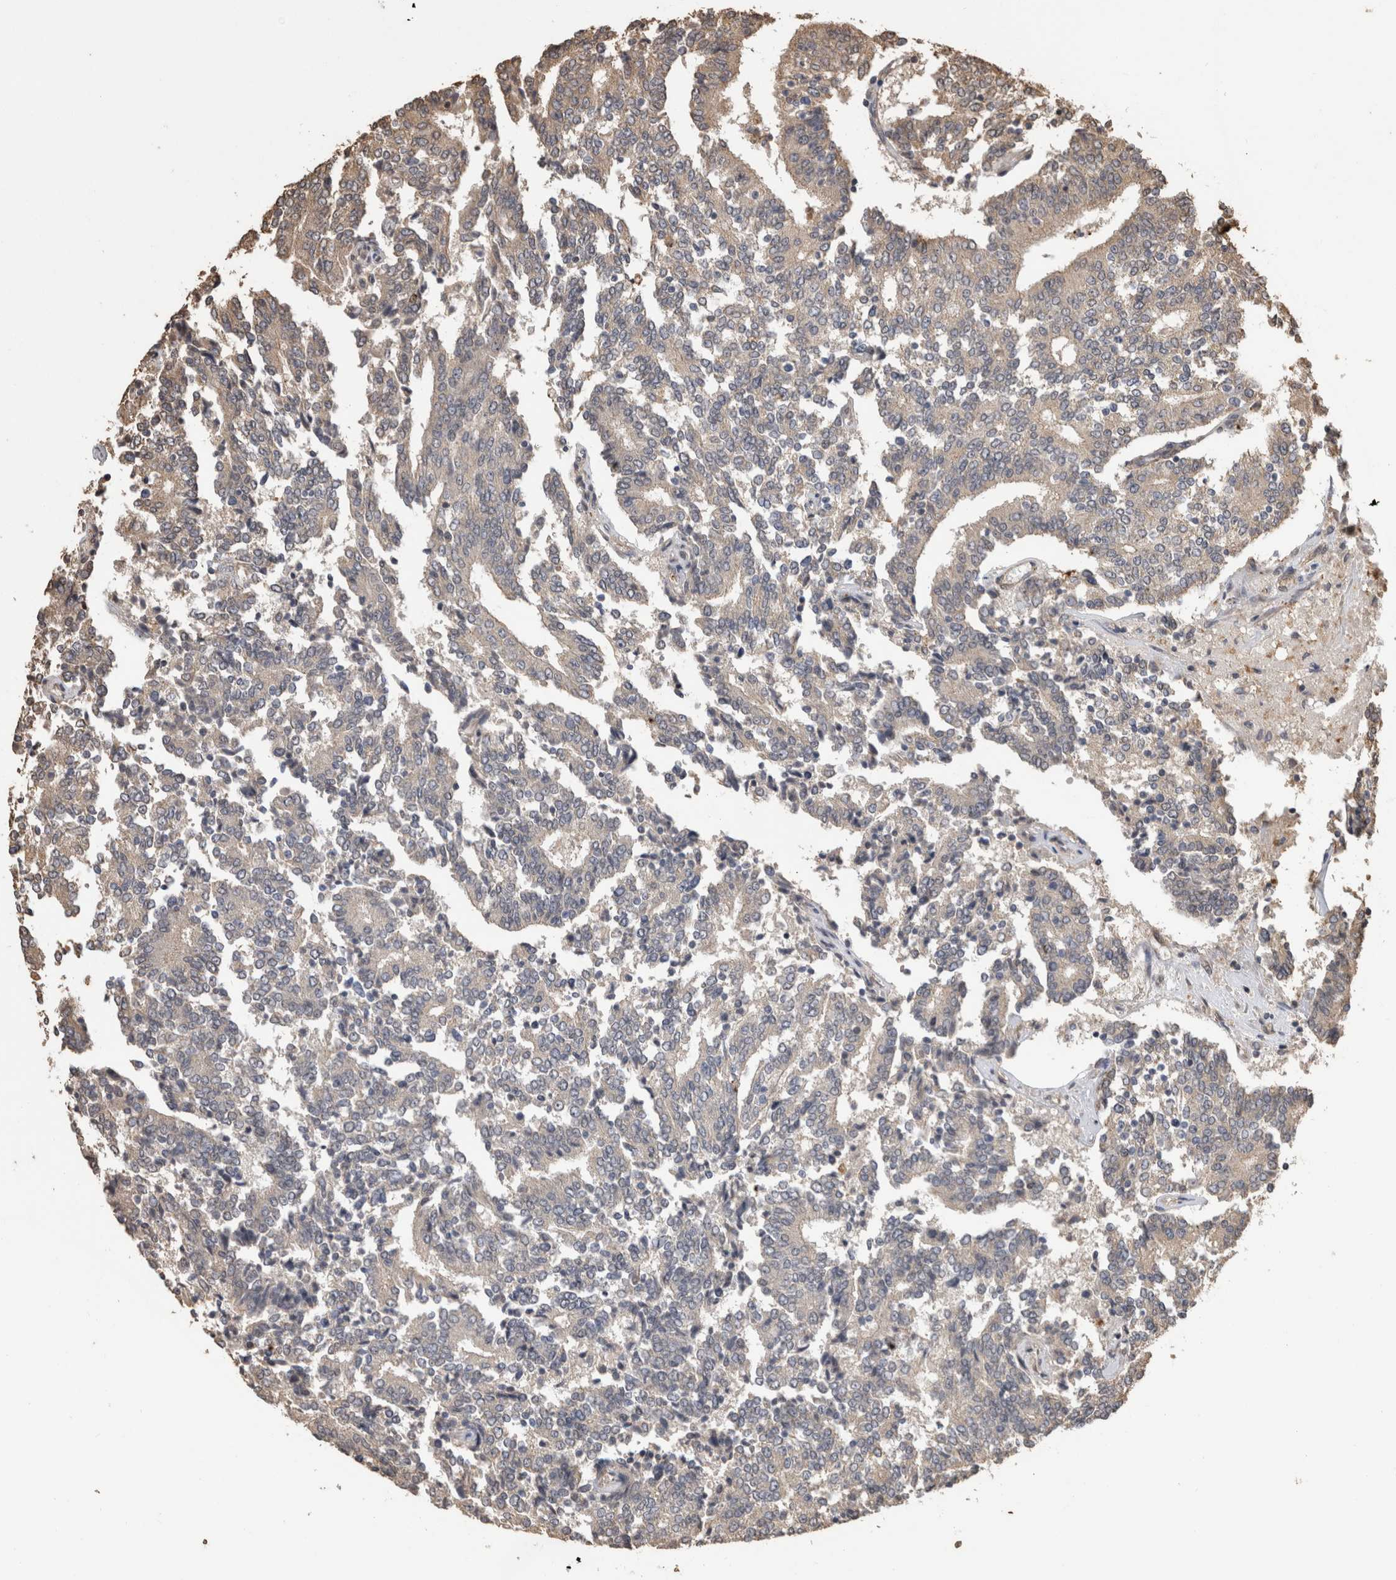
{"staining": {"intensity": "weak", "quantity": "<25%", "location": "cytoplasmic/membranous"}, "tissue": "prostate cancer", "cell_type": "Tumor cells", "image_type": "cancer", "snomed": [{"axis": "morphology", "description": "Normal tissue, NOS"}, {"axis": "morphology", "description": "Adenocarcinoma, High grade"}, {"axis": "topography", "description": "Prostate"}, {"axis": "topography", "description": "Seminal veicle"}], "caption": "High power microscopy photomicrograph of an immunohistochemistry (IHC) histopathology image of high-grade adenocarcinoma (prostate), revealing no significant staining in tumor cells. (DAB IHC, high magnification).", "gene": "SOCS5", "patient": {"sex": "male", "age": 55}}